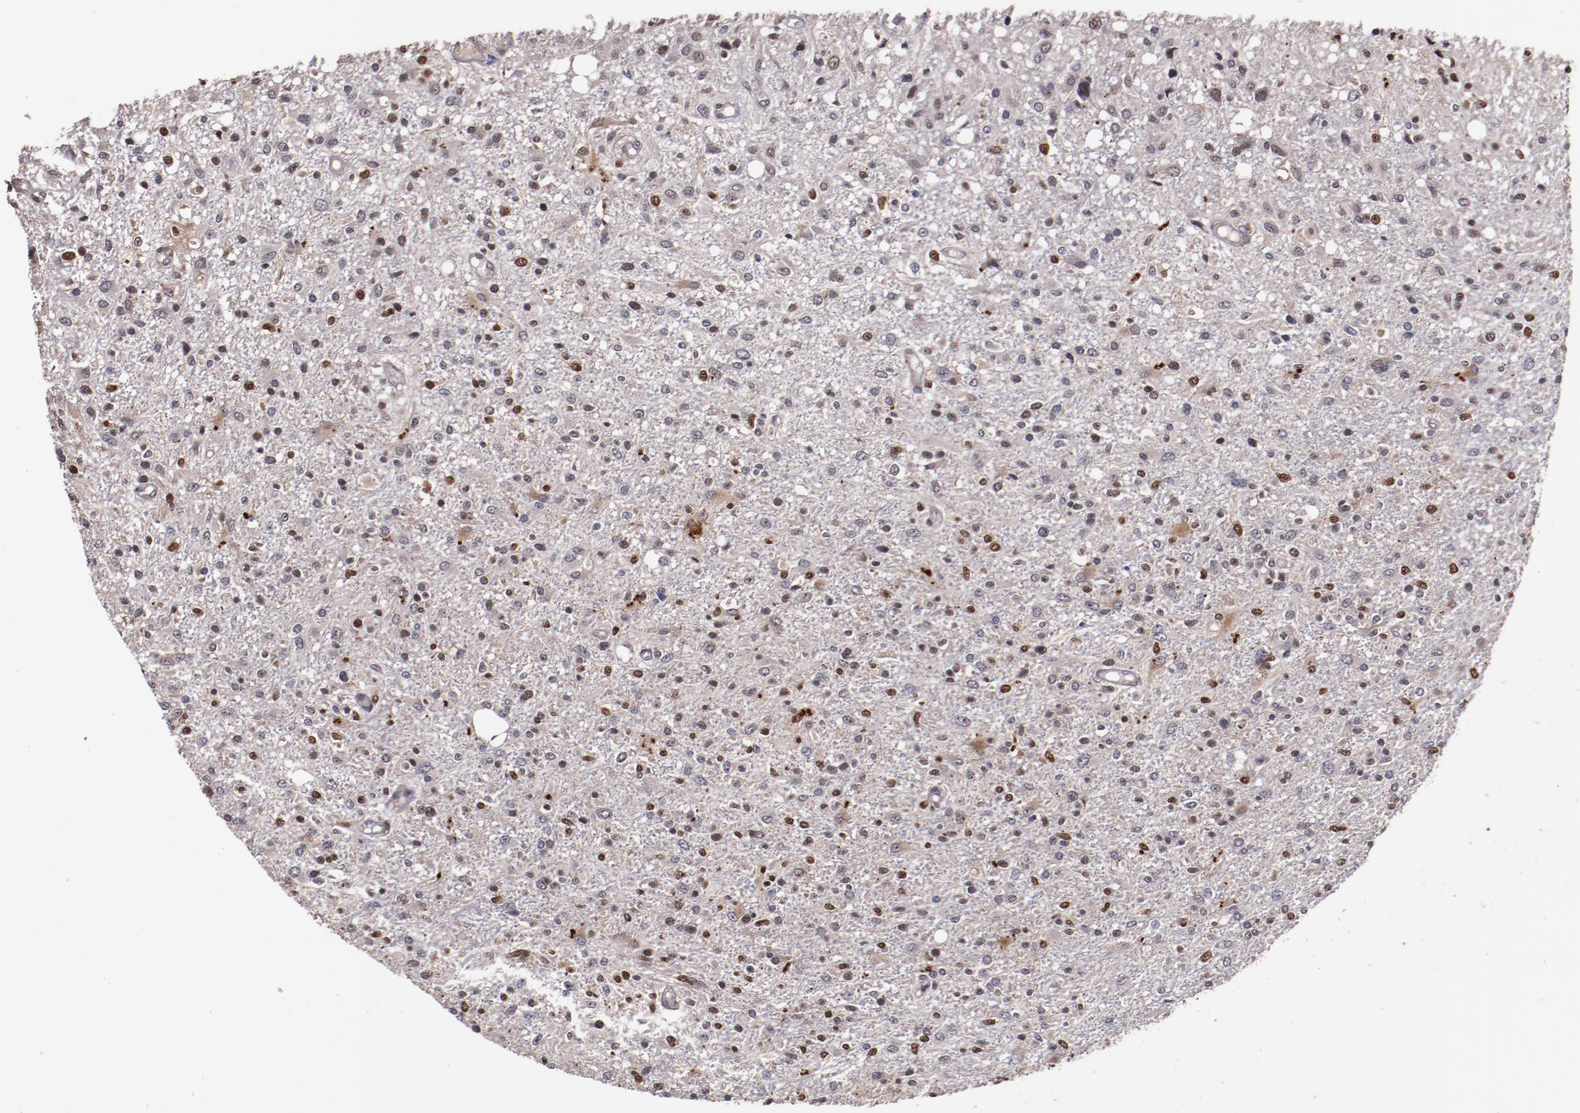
{"staining": {"intensity": "moderate", "quantity": "<25%", "location": "nuclear"}, "tissue": "glioma", "cell_type": "Tumor cells", "image_type": "cancer", "snomed": [{"axis": "morphology", "description": "Glioma, malignant, High grade"}, {"axis": "topography", "description": "Cerebral cortex"}], "caption": "Human malignant glioma (high-grade) stained with a brown dye exhibits moderate nuclear positive expression in about <25% of tumor cells.", "gene": "CHEK2", "patient": {"sex": "male", "age": 76}}